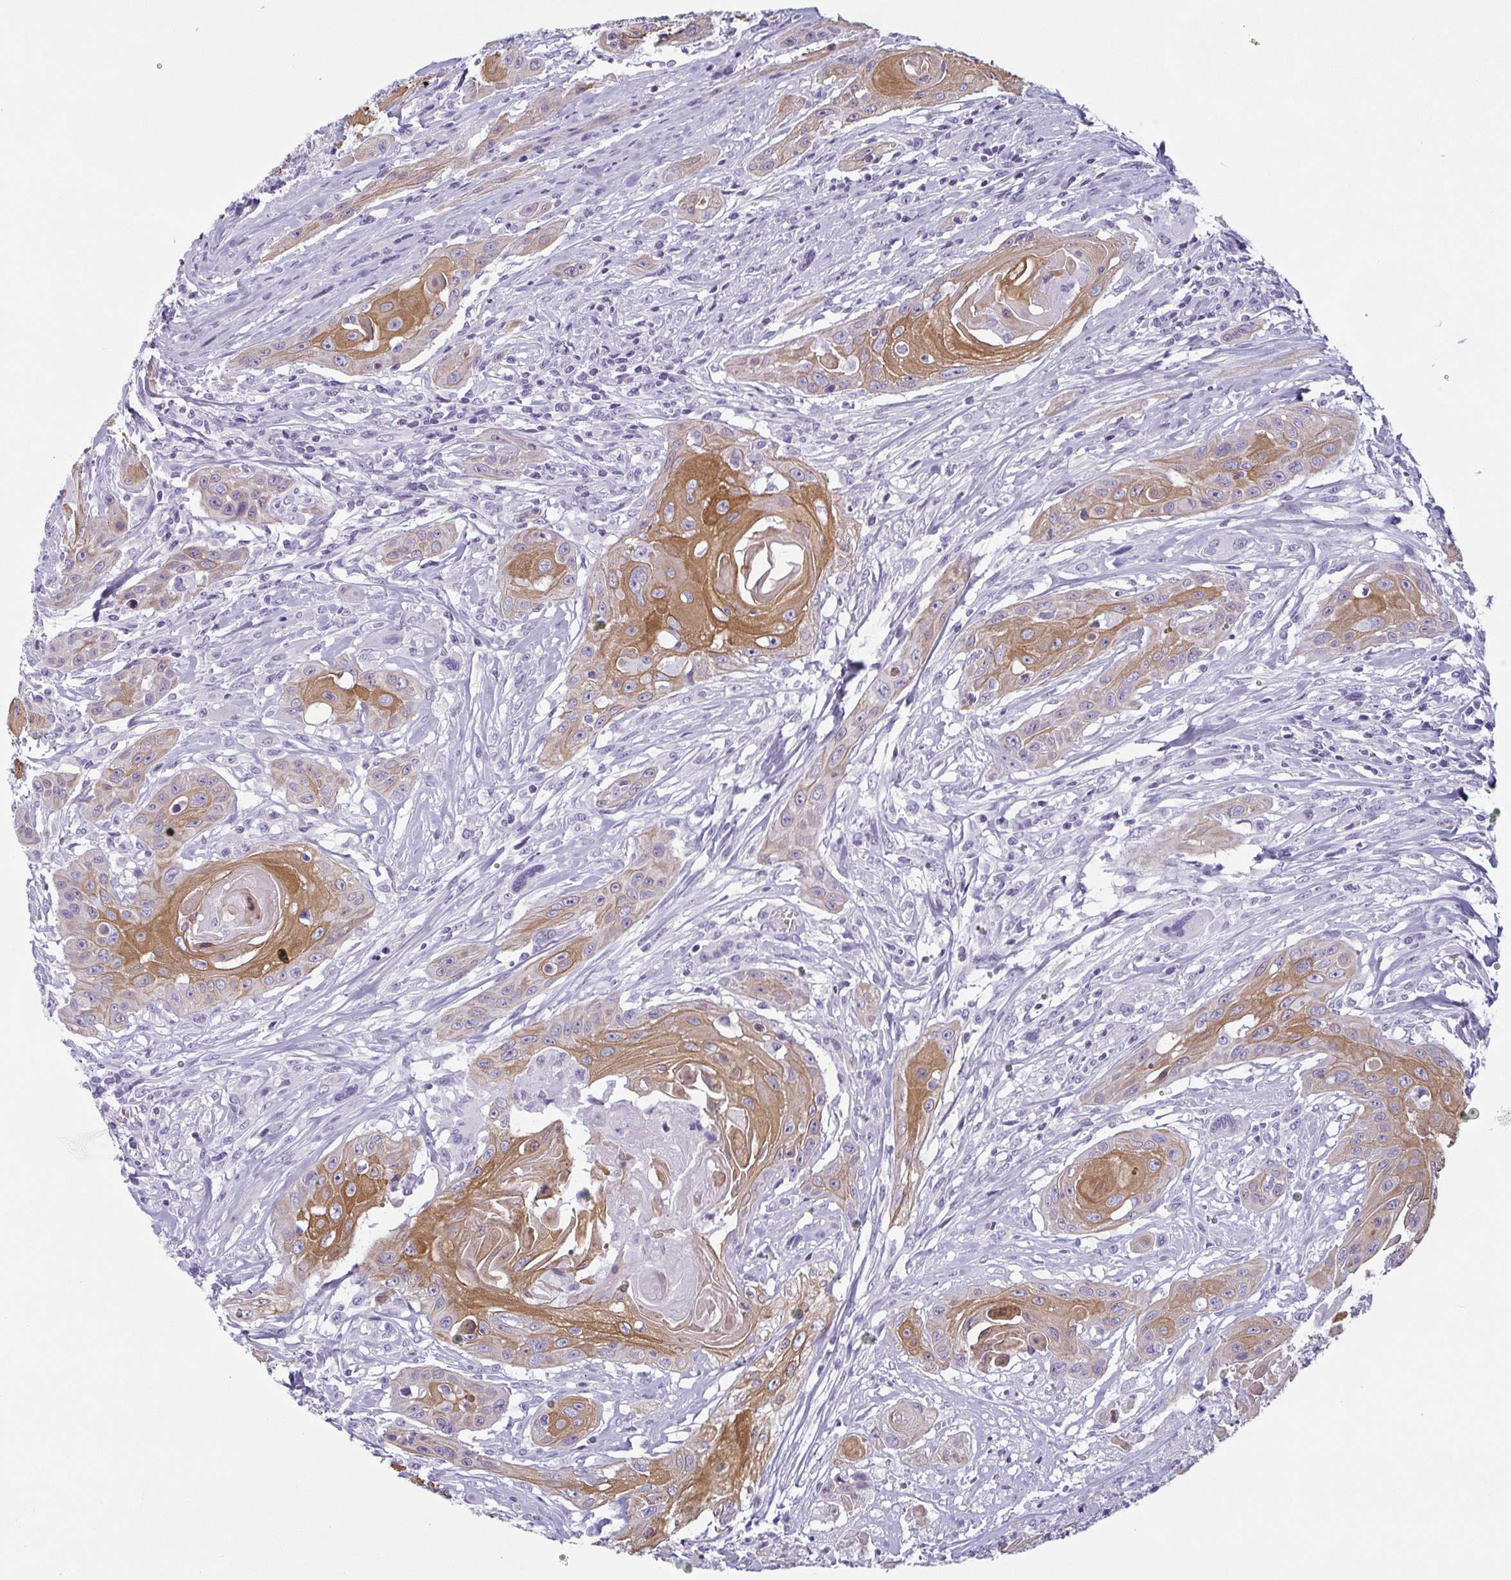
{"staining": {"intensity": "moderate", "quantity": "25%-75%", "location": "cytoplasmic/membranous"}, "tissue": "head and neck cancer", "cell_type": "Tumor cells", "image_type": "cancer", "snomed": [{"axis": "morphology", "description": "Squamous cell carcinoma, NOS"}, {"axis": "topography", "description": "Oral tissue"}, {"axis": "topography", "description": "Head-Neck"}, {"axis": "topography", "description": "Neck, NOS"}], "caption": "Protein staining demonstrates moderate cytoplasmic/membranous positivity in approximately 25%-75% of tumor cells in head and neck cancer (squamous cell carcinoma). The staining was performed using DAB (3,3'-diaminobenzidine), with brown indicating positive protein expression. Nuclei are stained blue with hematoxylin.", "gene": "KRT78", "patient": {"sex": "female", "age": 55}}